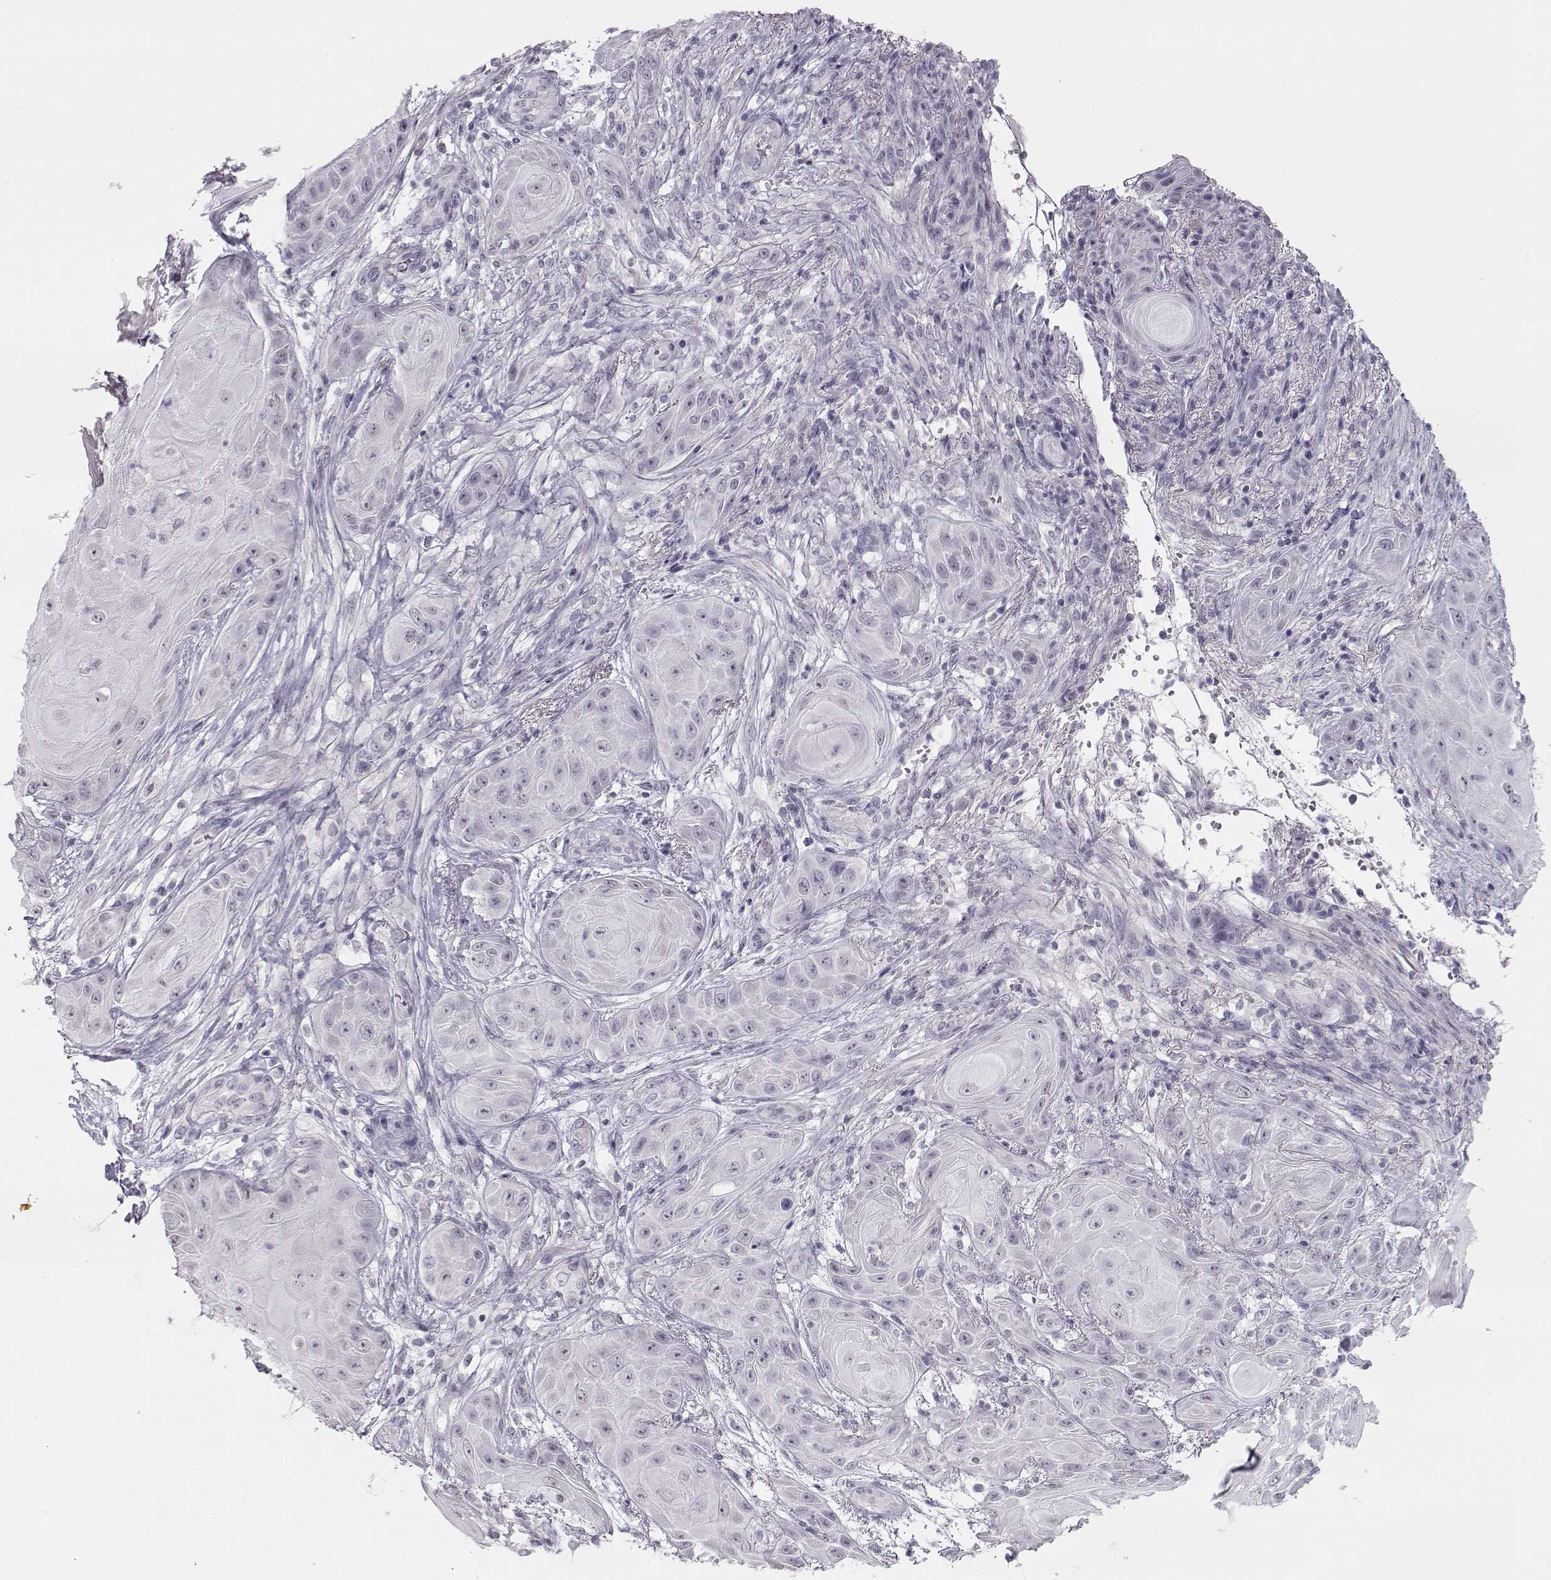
{"staining": {"intensity": "negative", "quantity": "none", "location": "none"}, "tissue": "skin cancer", "cell_type": "Tumor cells", "image_type": "cancer", "snomed": [{"axis": "morphology", "description": "Squamous cell carcinoma, NOS"}, {"axis": "topography", "description": "Skin"}], "caption": "IHC histopathology image of neoplastic tissue: skin cancer (squamous cell carcinoma) stained with DAB (3,3'-diaminobenzidine) exhibits no significant protein positivity in tumor cells.", "gene": "IMPG1", "patient": {"sex": "male", "age": 62}}